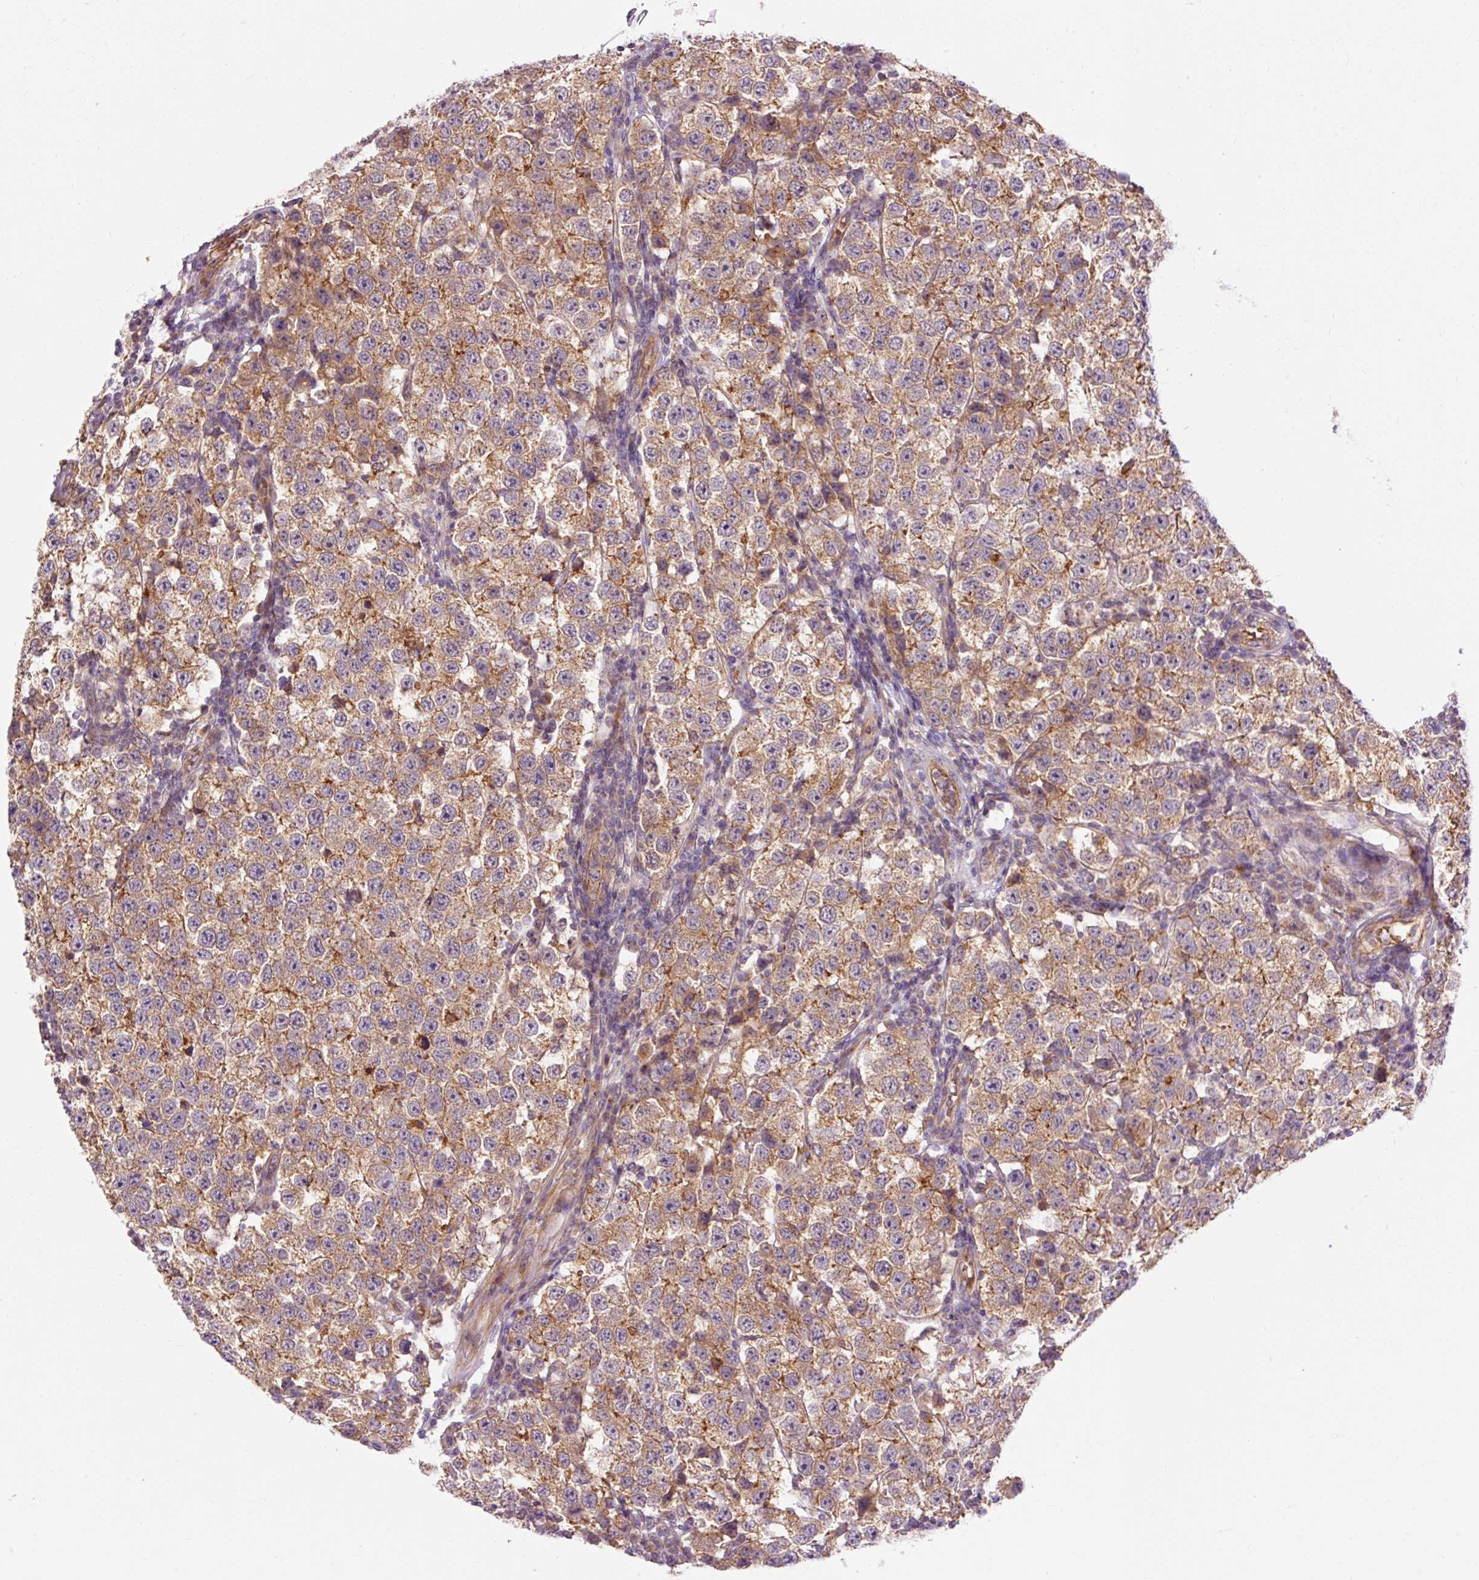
{"staining": {"intensity": "moderate", "quantity": ">75%", "location": "cytoplasmic/membranous"}, "tissue": "testis cancer", "cell_type": "Tumor cells", "image_type": "cancer", "snomed": [{"axis": "morphology", "description": "Seminoma, NOS"}, {"axis": "topography", "description": "Testis"}], "caption": "The photomicrograph exhibits a brown stain indicating the presence of a protein in the cytoplasmic/membranous of tumor cells in seminoma (testis).", "gene": "RIPOR3", "patient": {"sex": "male", "age": 34}}